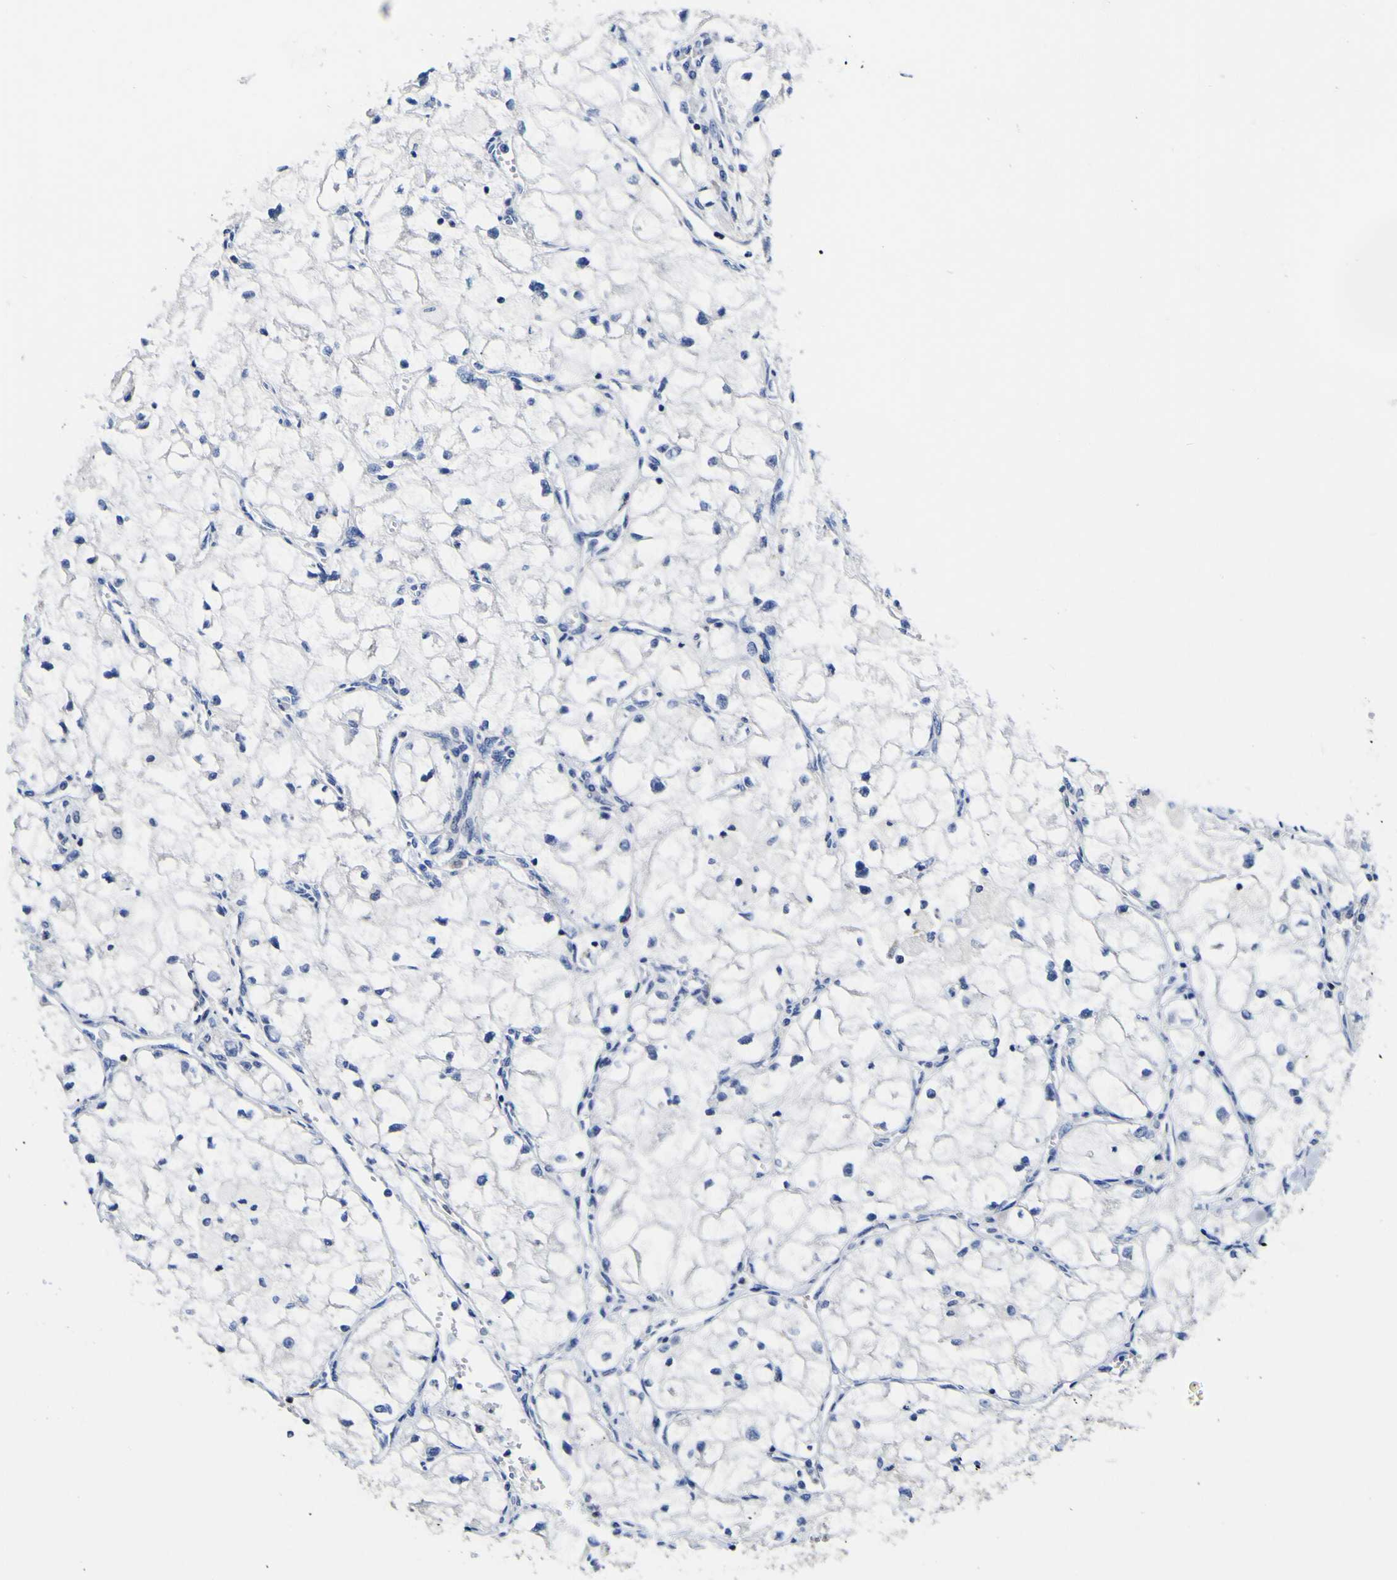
{"staining": {"intensity": "negative", "quantity": "none", "location": "none"}, "tissue": "renal cancer", "cell_type": "Tumor cells", "image_type": "cancer", "snomed": [{"axis": "morphology", "description": "Adenocarcinoma, NOS"}, {"axis": "topography", "description": "Kidney"}], "caption": "High magnification brightfield microscopy of renal adenocarcinoma stained with DAB (3,3'-diaminobenzidine) (brown) and counterstained with hematoxylin (blue): tumor cells show no significant positivity.", "gene": "CASP6", "patient": {"sex": "female", "age": 70}}